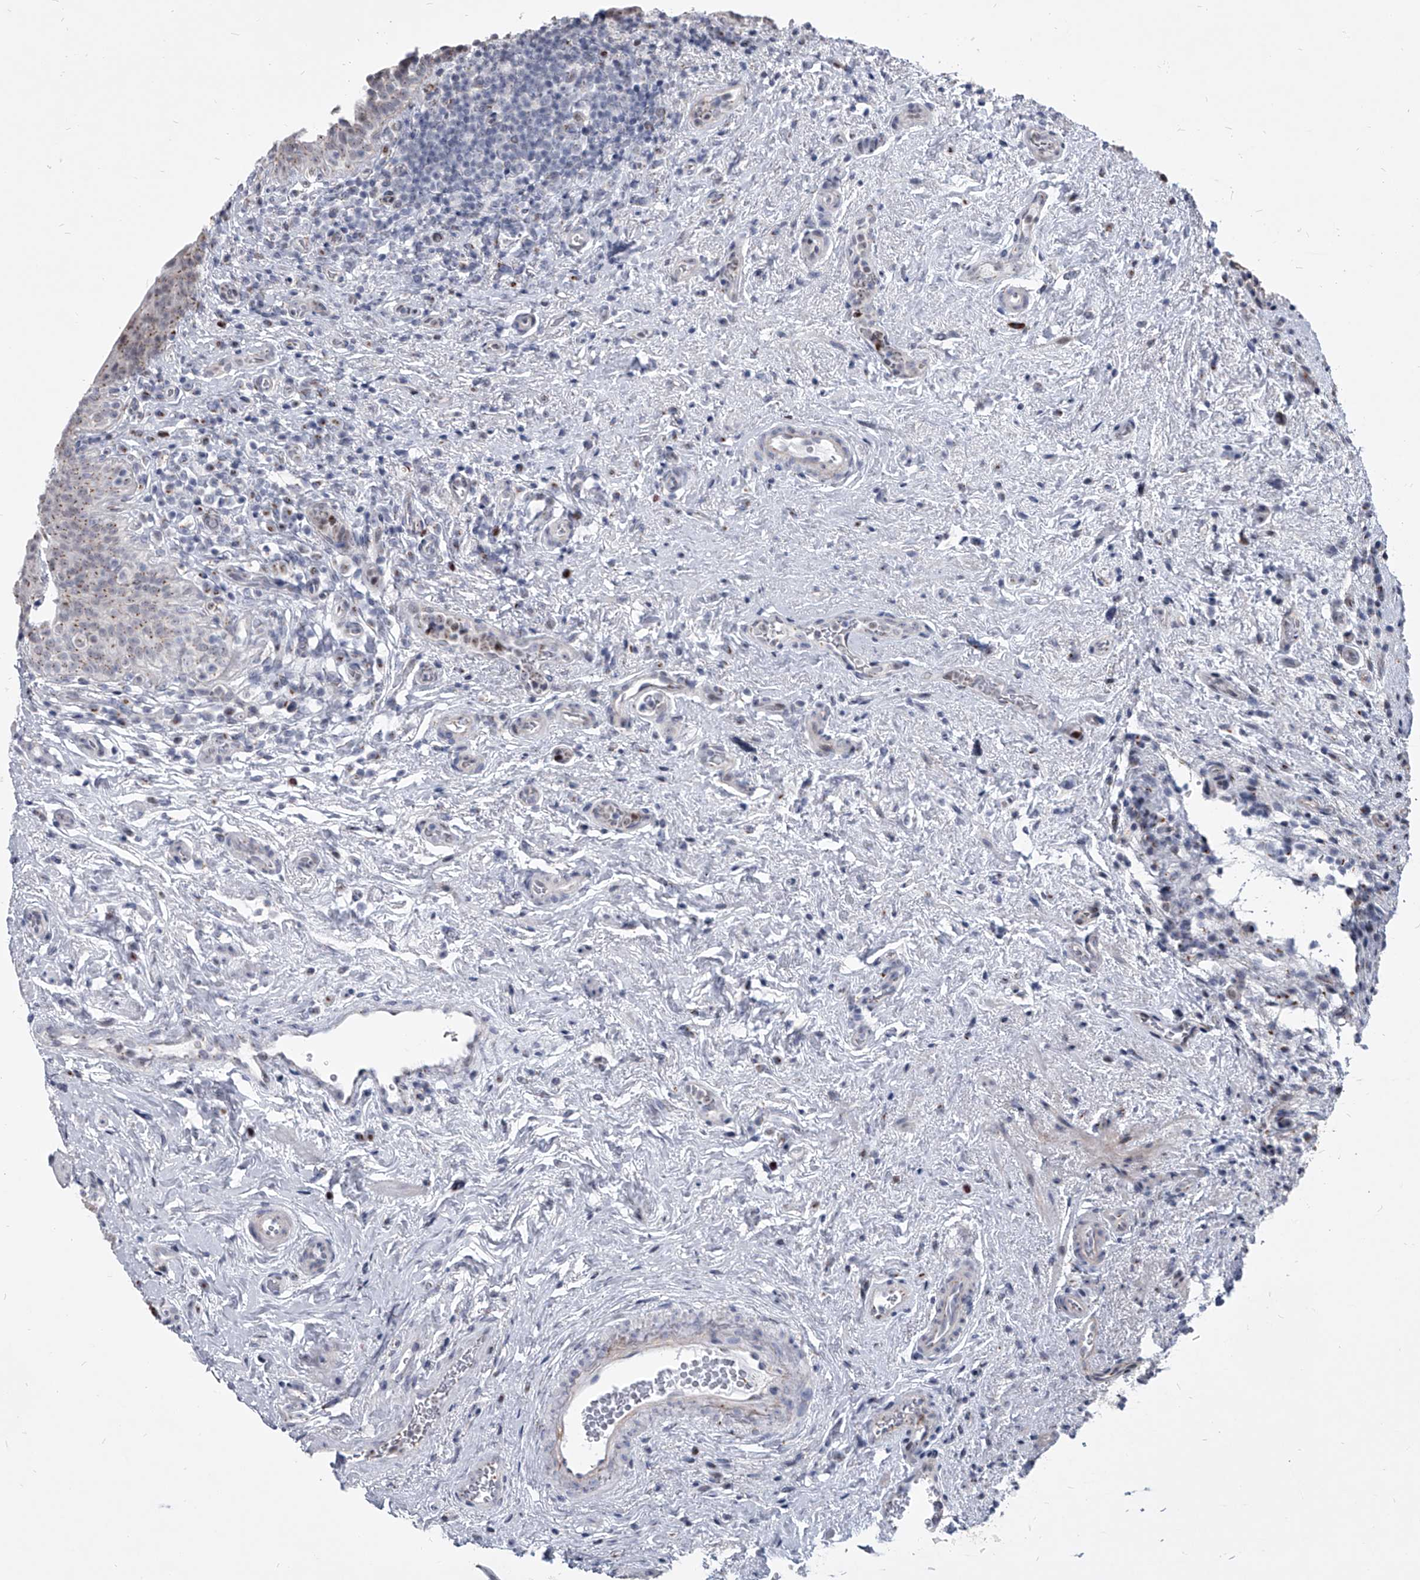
{"staining": {"intensity": "moderate", "quantity": "25%-75%", "location": "cytoplasmic/membranous"}, "tissue": "urinary bladder", "cell_type": "Urothelial cells", "image_type": "normal", "snomed": [{"axis": "morphology", "description": "Normal tissue, NOS"}, {"axis": "topography", "description": "Urinary bladder"}], "caption": "Protein expression analysis of unremarkable human urinary bladder reveals moderate cytoplasmic/membranous positivity in approximately 25%-75% of urothelial cells. (Brightfield microscopy of DAB IHC at high magnification).", "gene": "EVA1C", "patient": {"sex": "male", "age": 83}}